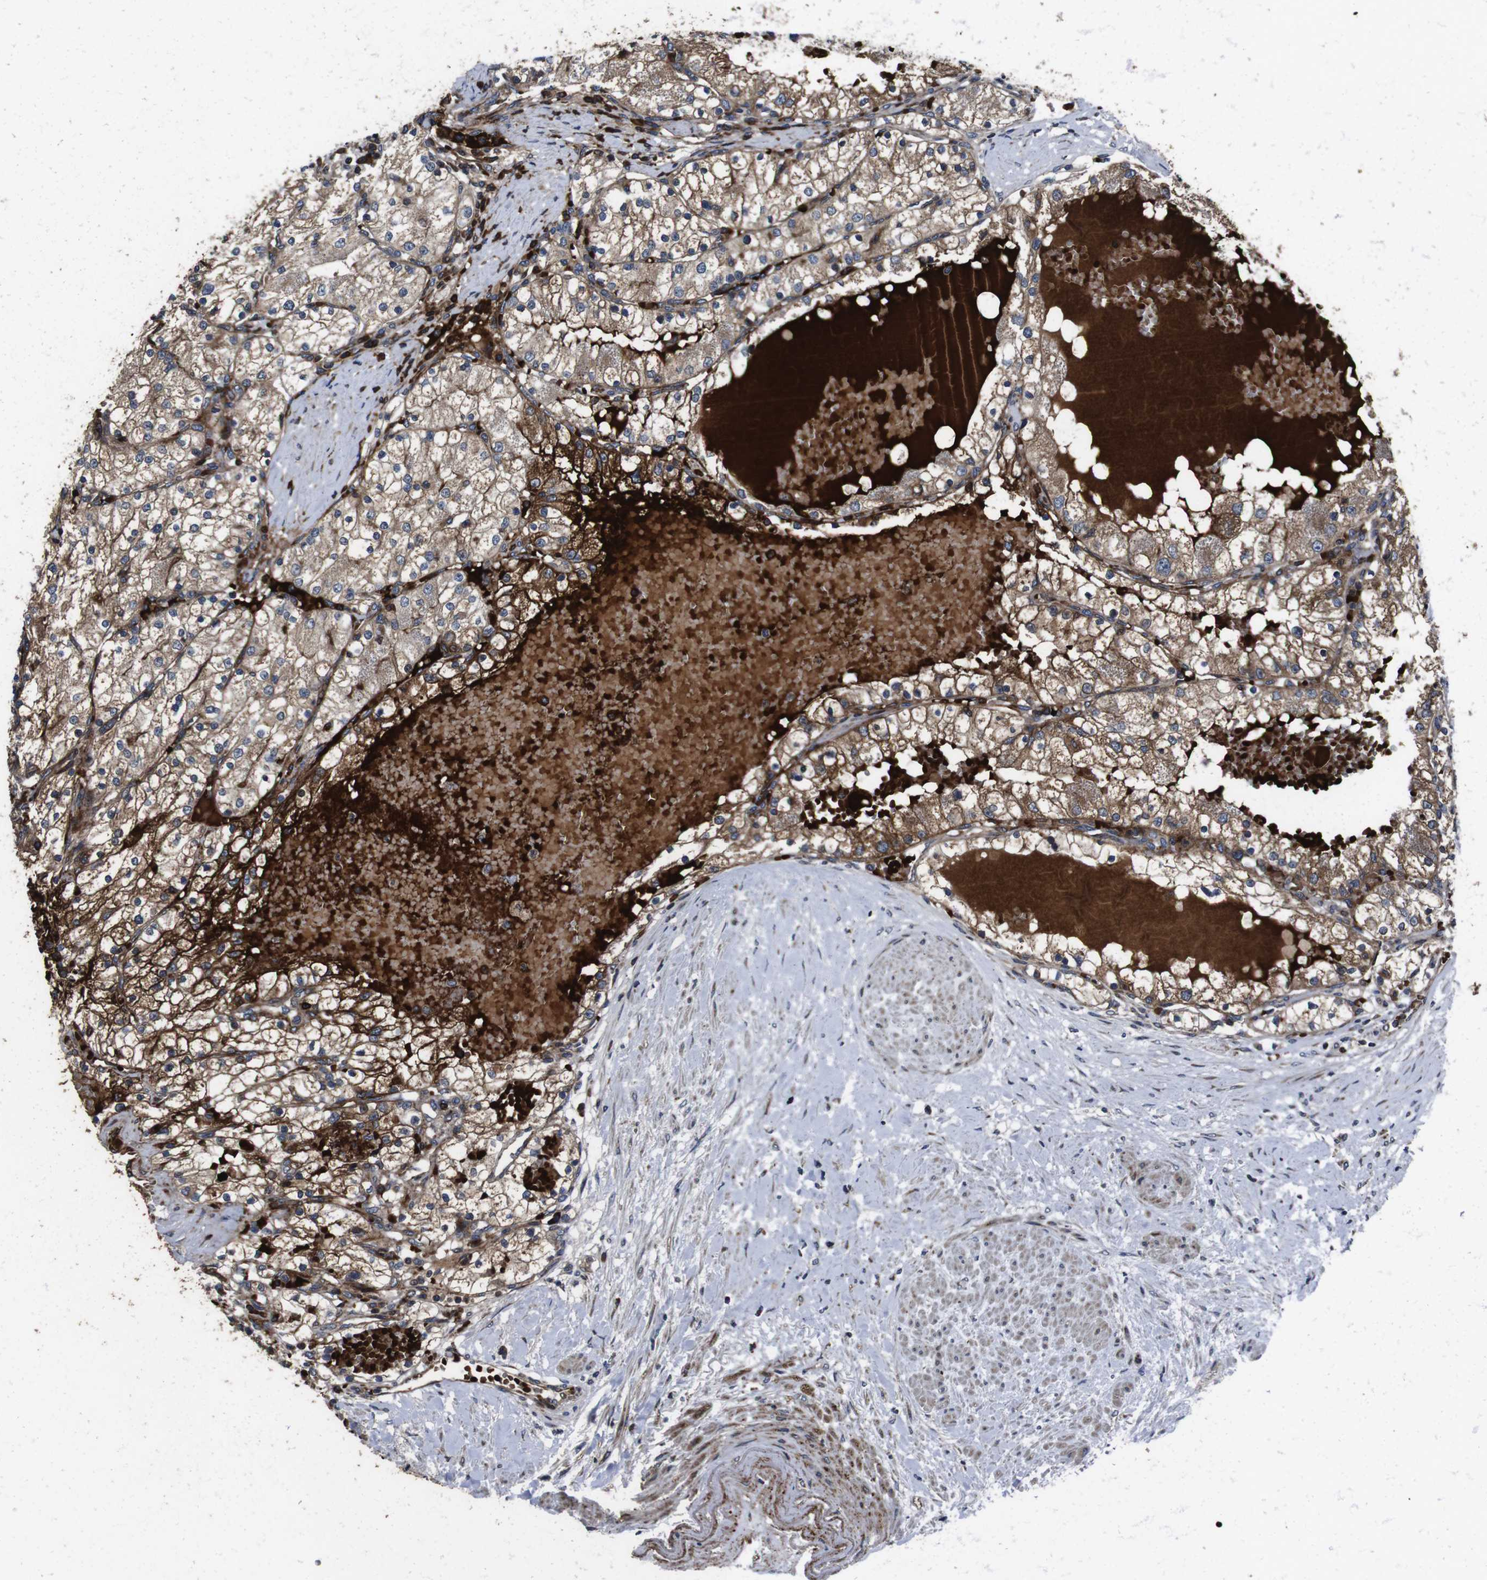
{"staining": {"intensity": "moderate", "quantity": ">75%", "location": "cytoplasmic/membranous"}, "tissue": "renal cancer", "cell_type": "Tumor cells", "image_type": "cancer", "snomed": [{"axis": "morphology", "description": "Adenocarcinoma, NOS"}, {"axis": "topography", "description": "Kidney"}], "caption": "This image displays immunohistochemistry staining of renal cancer, with medium moderate cytoplasmic/membranous staining in approximately >75% of tumor cells.", "gene": "SMYD3", "patient": {"sex": "male", "age": 68}}